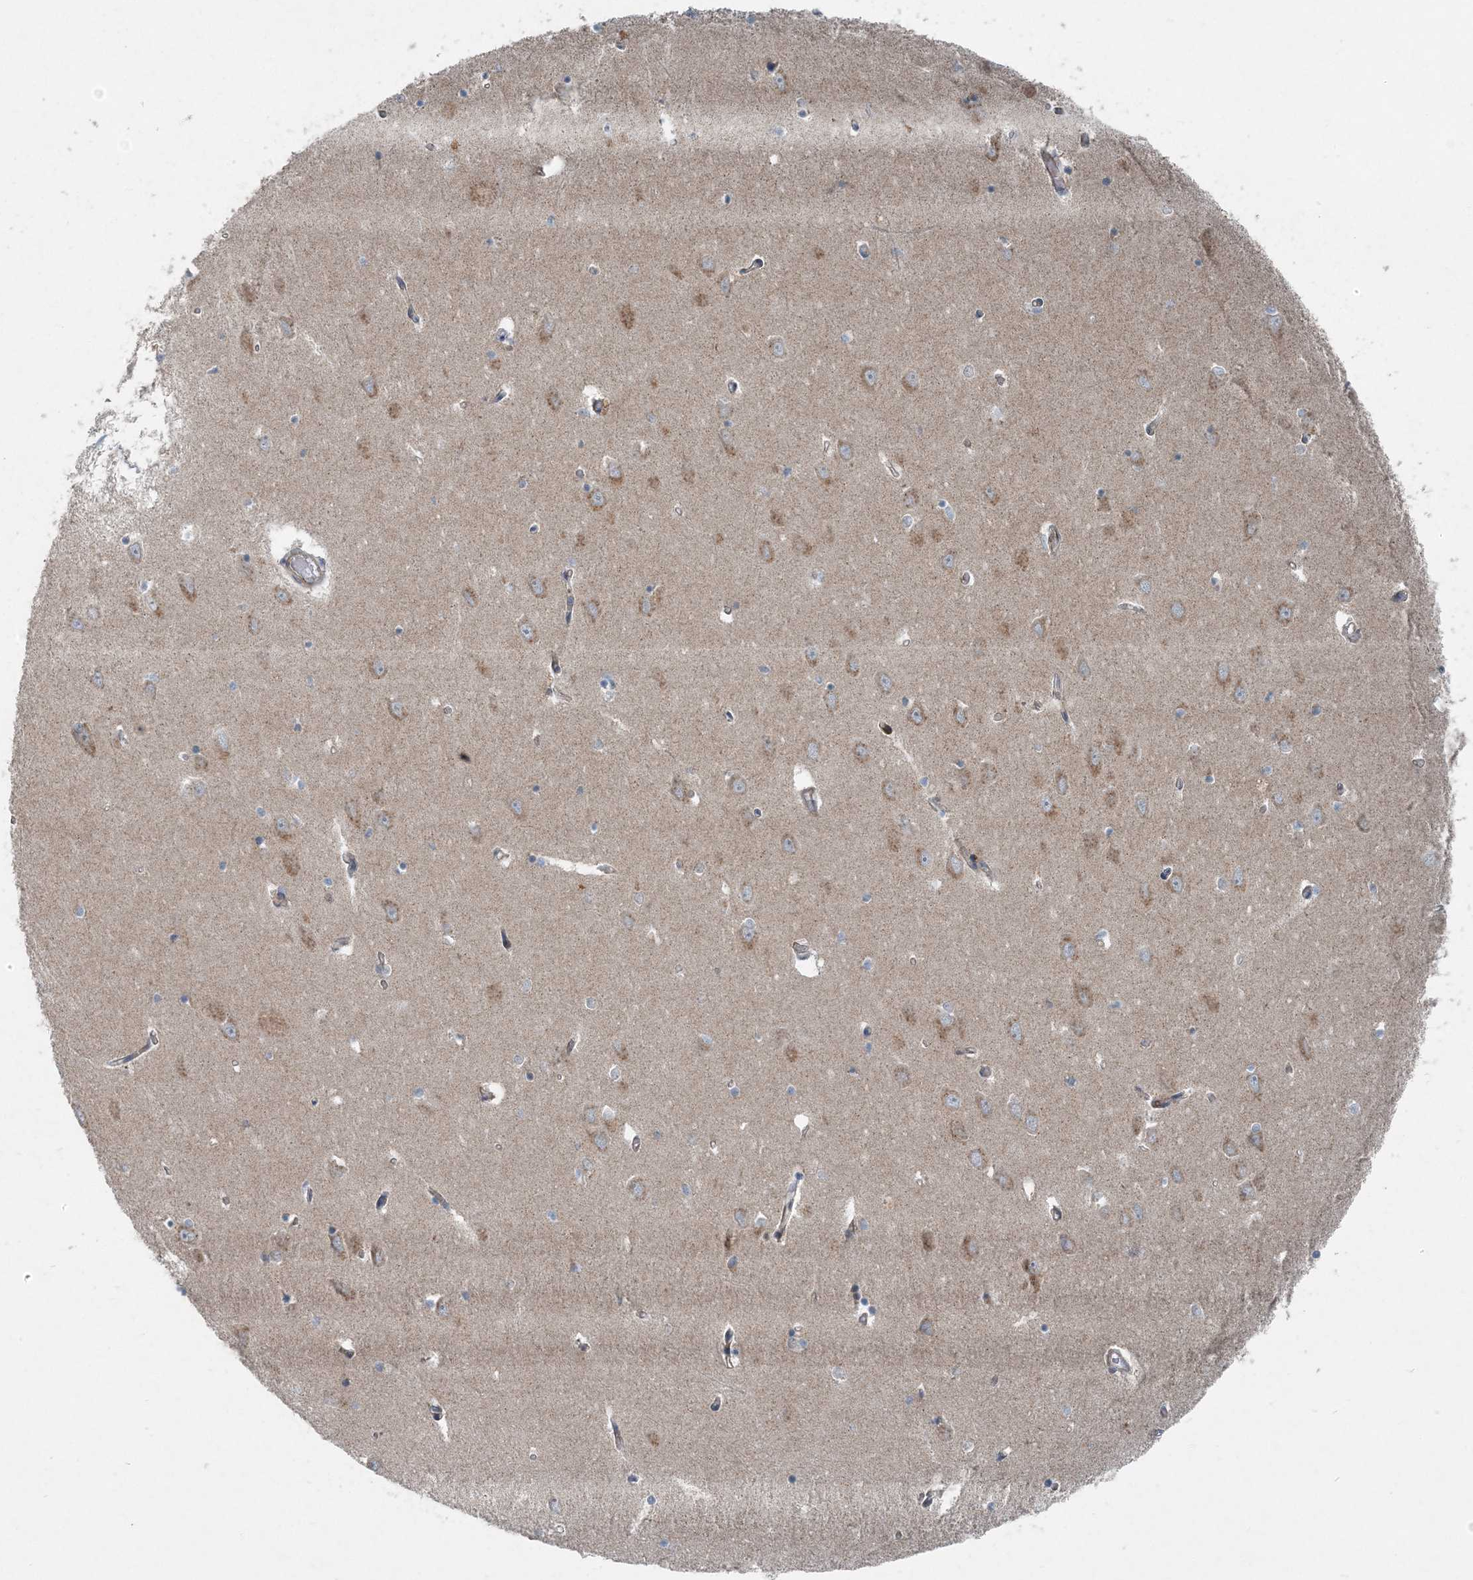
{"staining": {"intensity": "weak", "quantity": "25%-75%", "location": "cytoplasmic/membranous"}, "tissue": "hippocampus", "cell_type": "Glial cells", "image_type": "normal", "snomed": [{"axis": "morphology", "description": "Normal tissue, NOS"}, {"axis": "topography", "description": "Hippocampus"}], "caption": "Immunohistochemistry (IHC) (DAB (3,3'-diaminobenzidine)) staining of benign human hippocampus demonstrates weak cytoplasmic/membranous protein staining in approximately 25%-75% of glial cells. Using DAB (brown) and hematoxylin (blue) stains, captured at high magnification using brightfield microscopy.", "gene": "INTU", "patient": {"sex": "male", "age": 70}}